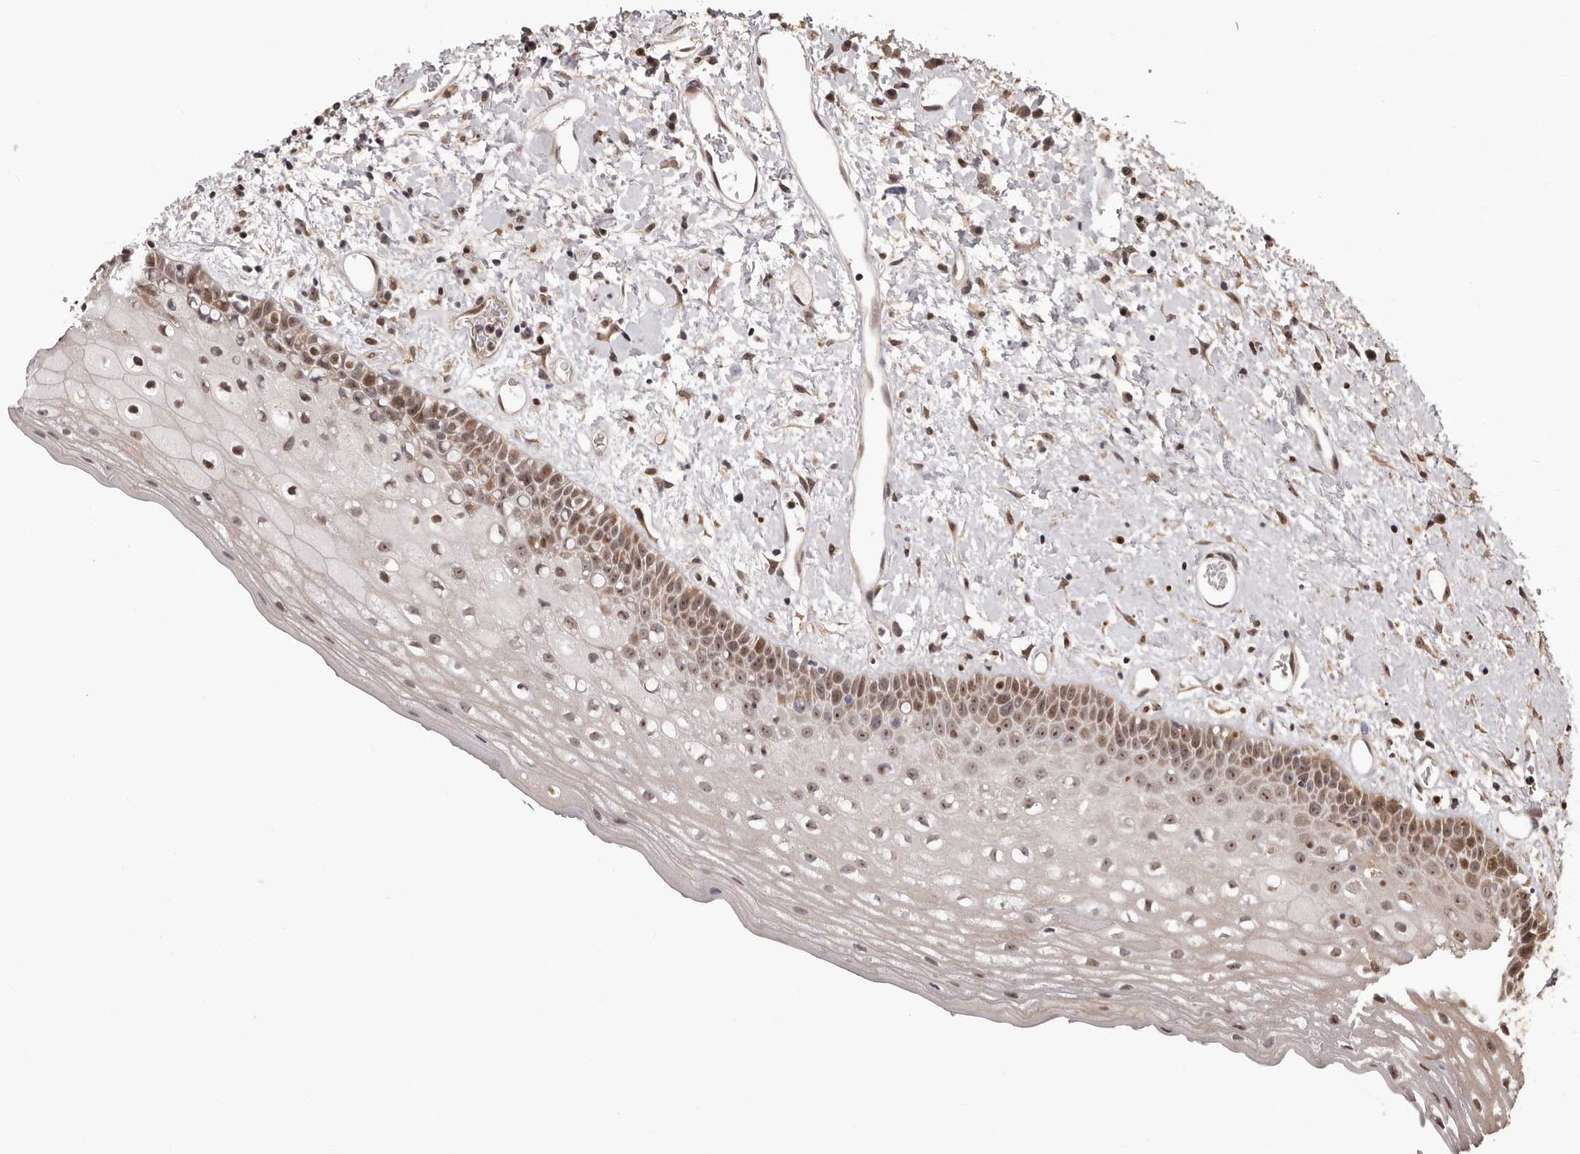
{"staining": {"intensity": "moderate", "quantity": "25%-75%", "location": "cytoplasmic/membranous,nuclear"}, "tissue": "oral mucosa", "cell_type": "Squamous epithelial cells", "image_type": "normal", "snomed": [{"axis": "morphology", "description": "Normal tissue, NOS"}, {"axis": "topography", "description": "Oral tissue"}], "caption": "Immunohistochemical staining of benign human oral mucosa displays 25%-75% levels of moderate cytoplasmic/membranous,nuclear protein expression in approximately 25%-75% of squamous epithelial cells. (Stains: DAB (3,3'-diaminobenzidine) in brown, nuclei in blue, Microscopy: brightfield microscopy at high magnification).", "gene": "ZCCHC7", "patient": {"sex": "female", "age": 76}}